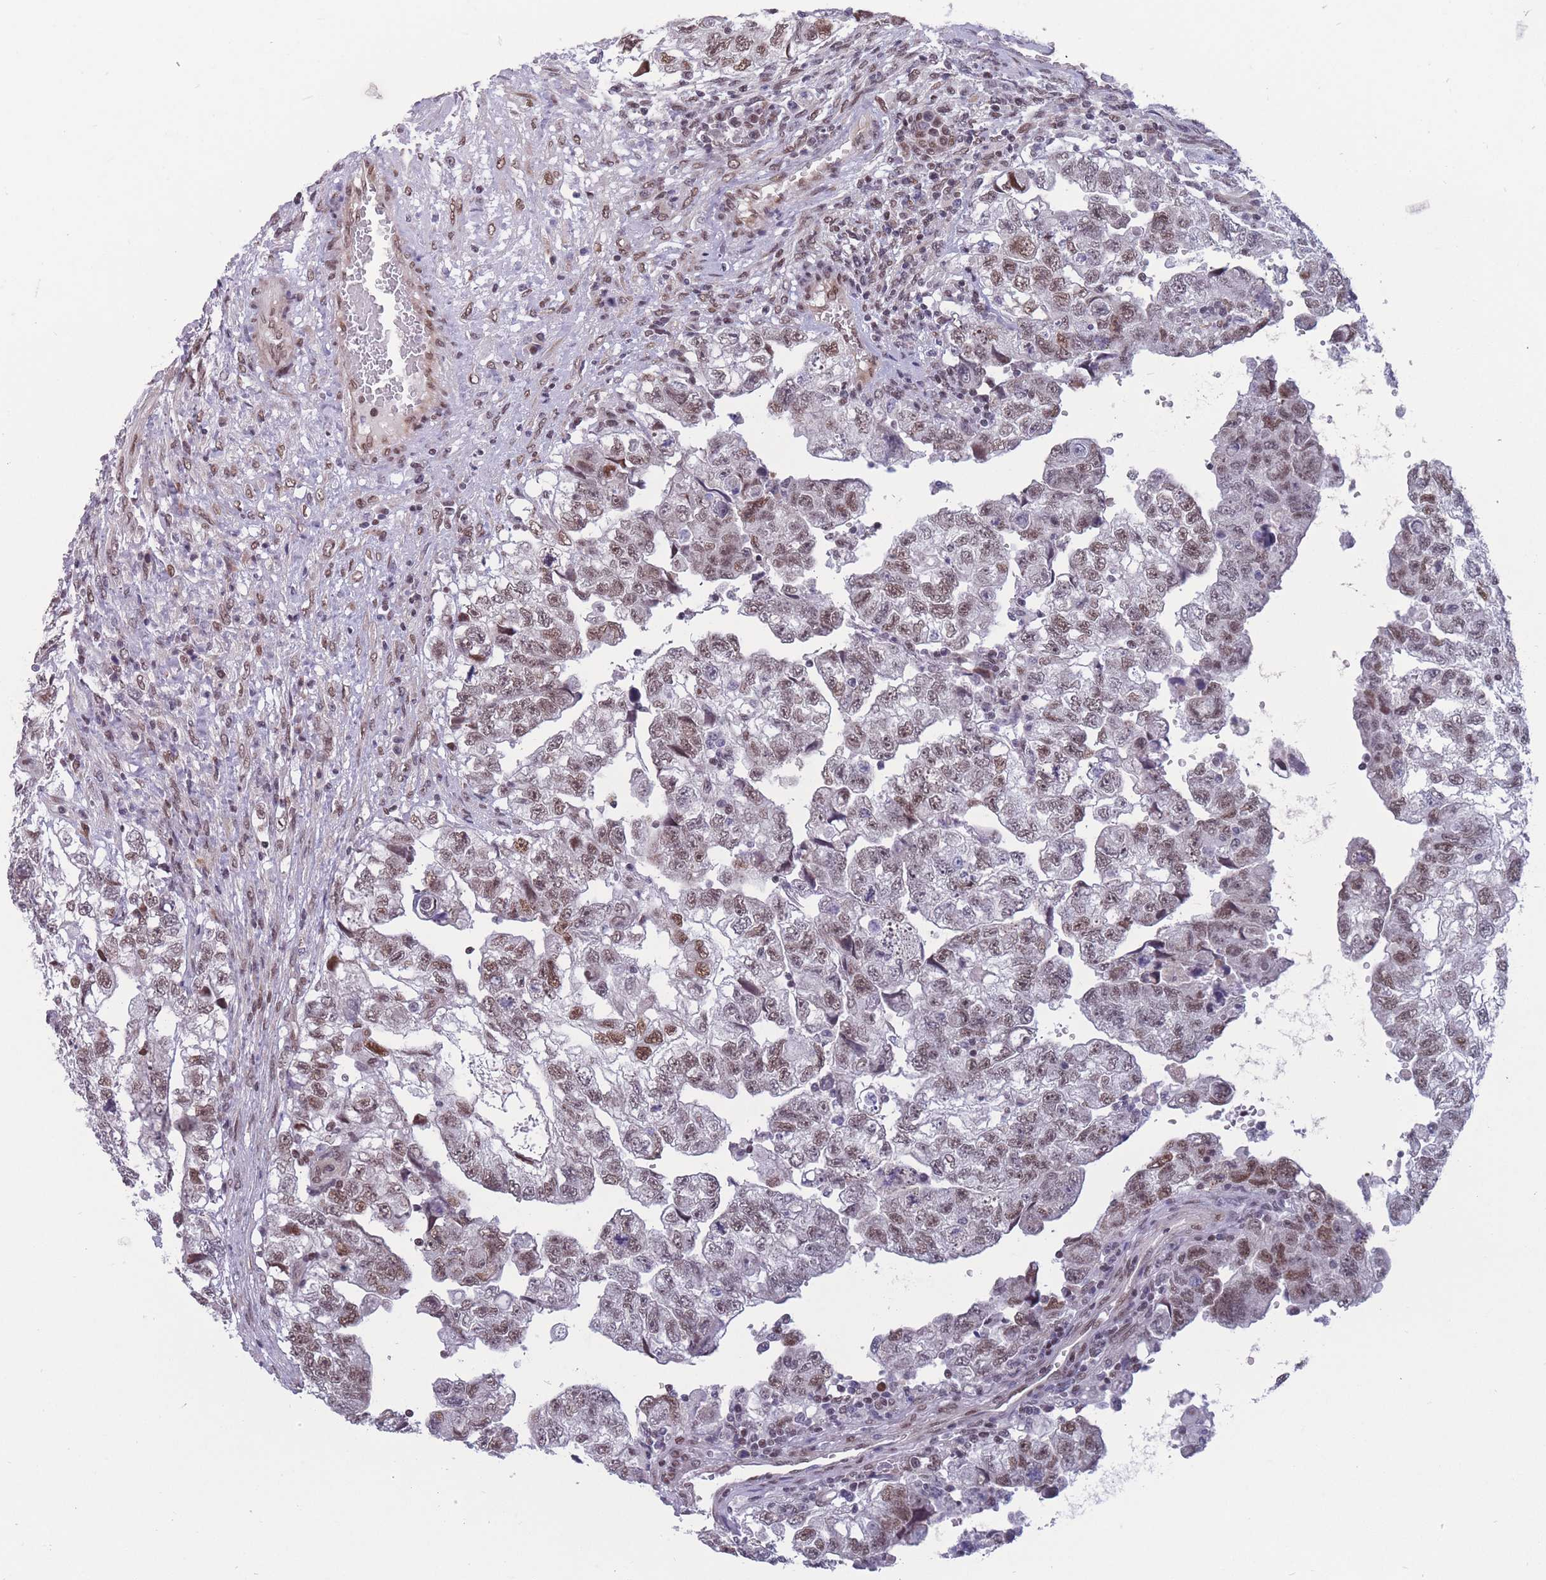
{"staining": {"intensity": "moderate", "quantity": "25%-75%", "location": "nuclear"}, "tissue": "testis cancer", "cell_type": "Tumor cells", "image_type": "cancer", "snomed": [{"axis": "morphology", "description": "Carcinoma, Embryonal, NOS"}, {"axis": "topography", "description": "Testis"}], "caption": "IHC histopathology image of neoplastic tissue: testis embryonal carcinoma stained using immunohistochemistry (IHC) displays medium levels of moderate protein expression localized specifically in the nuclear of tumor cells, appearing as a nuclear brown color.", "gene": "BCL9L", "patient": {"sex": "male", "age": 36}}